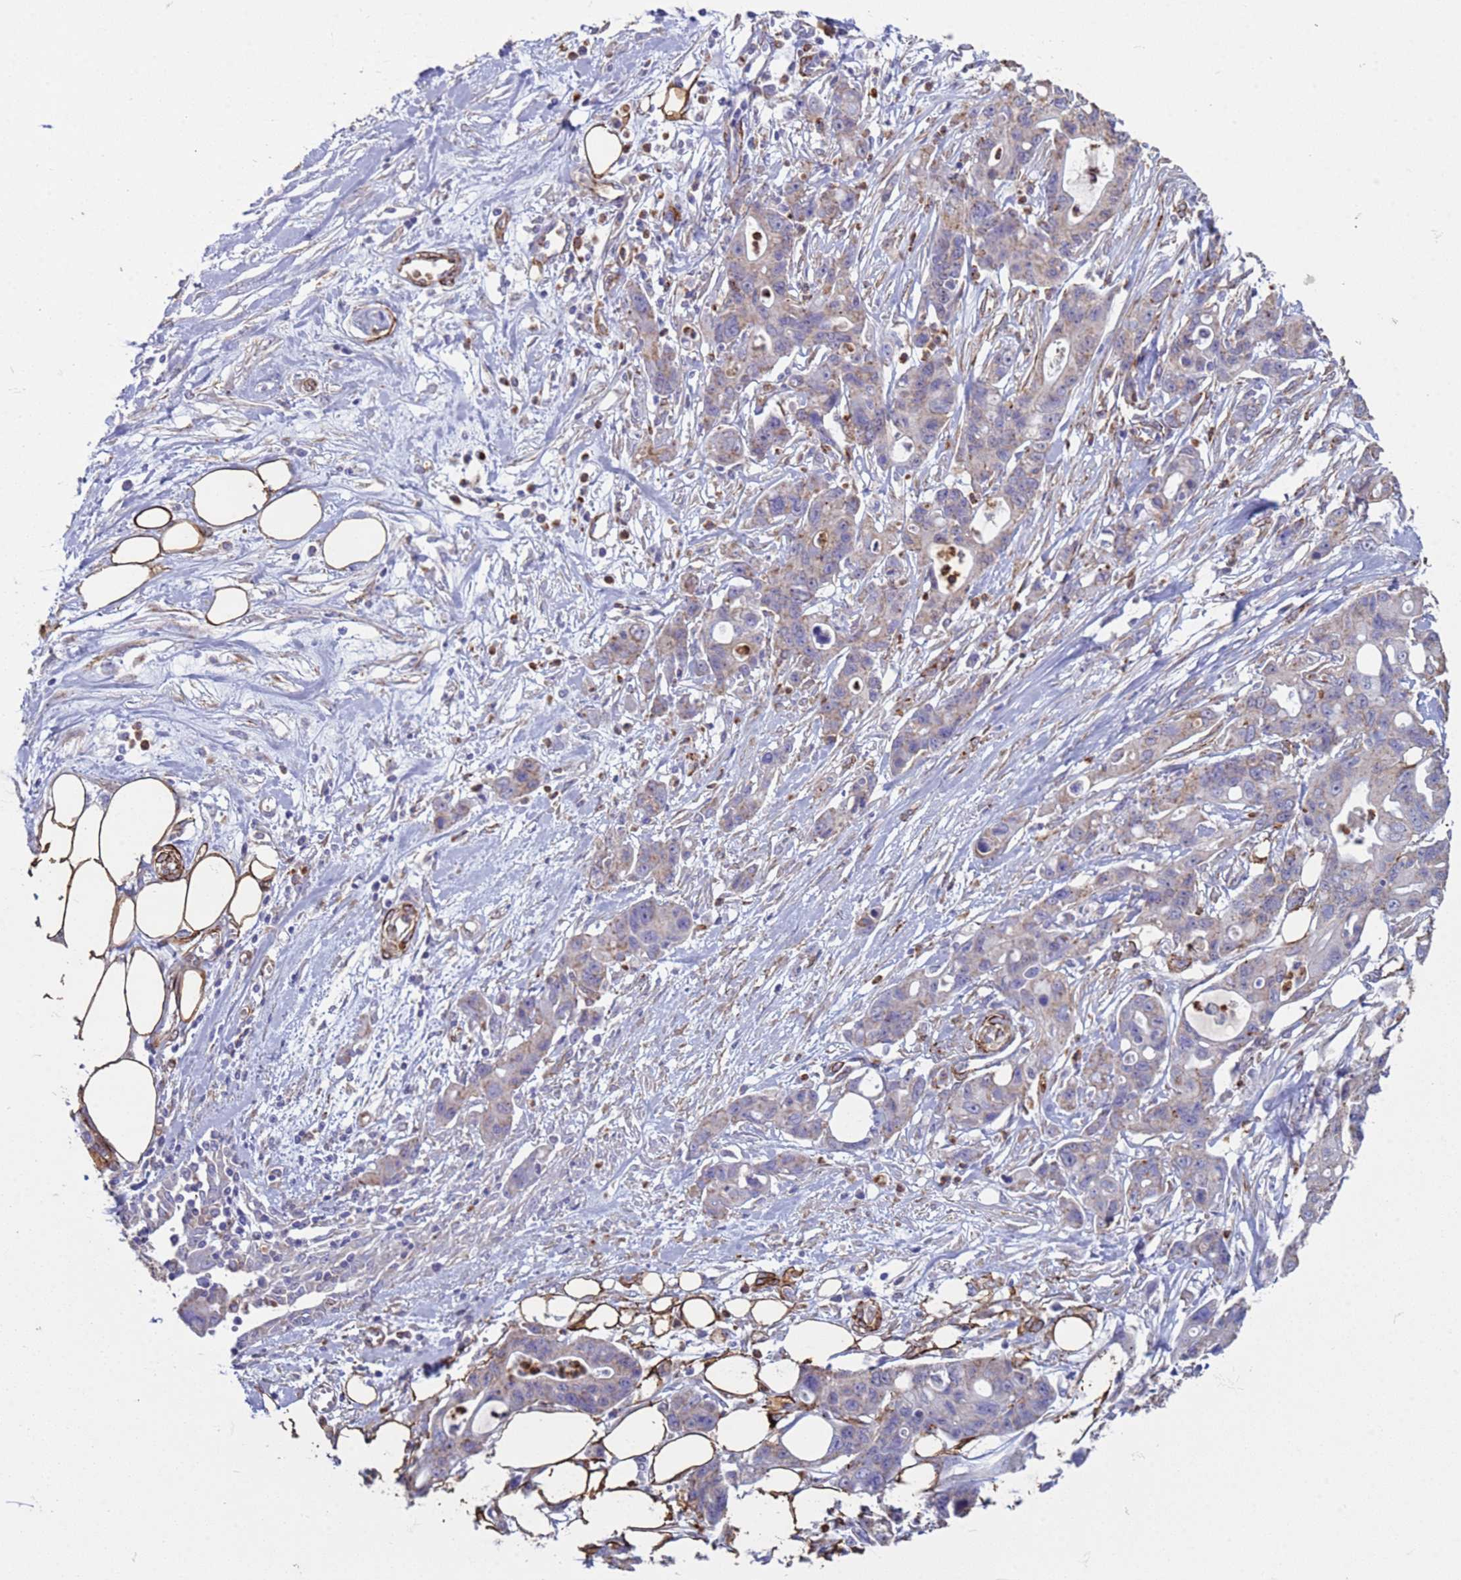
{"staining": {"intensity": "weak", "quantity": "<25%", "location": "cytoplasmic/membranous"}, "tissue": "ovarian cancer", "cell_type": "Tumor cells", "image_type": "cancer", "snomed": [{"axis": "morphology", "description": "Cystadenocarcinoma, mucinous, NOS"}, {"axis": "topography", "description": "Ovary"}], "caption": "This is an IHC micrograph of ovarian mucinous cystadenocarcinoma. There is no expression in tumor cells.", "gene": "GASK1A", "patient": {"sex": "female", "age": 70}}